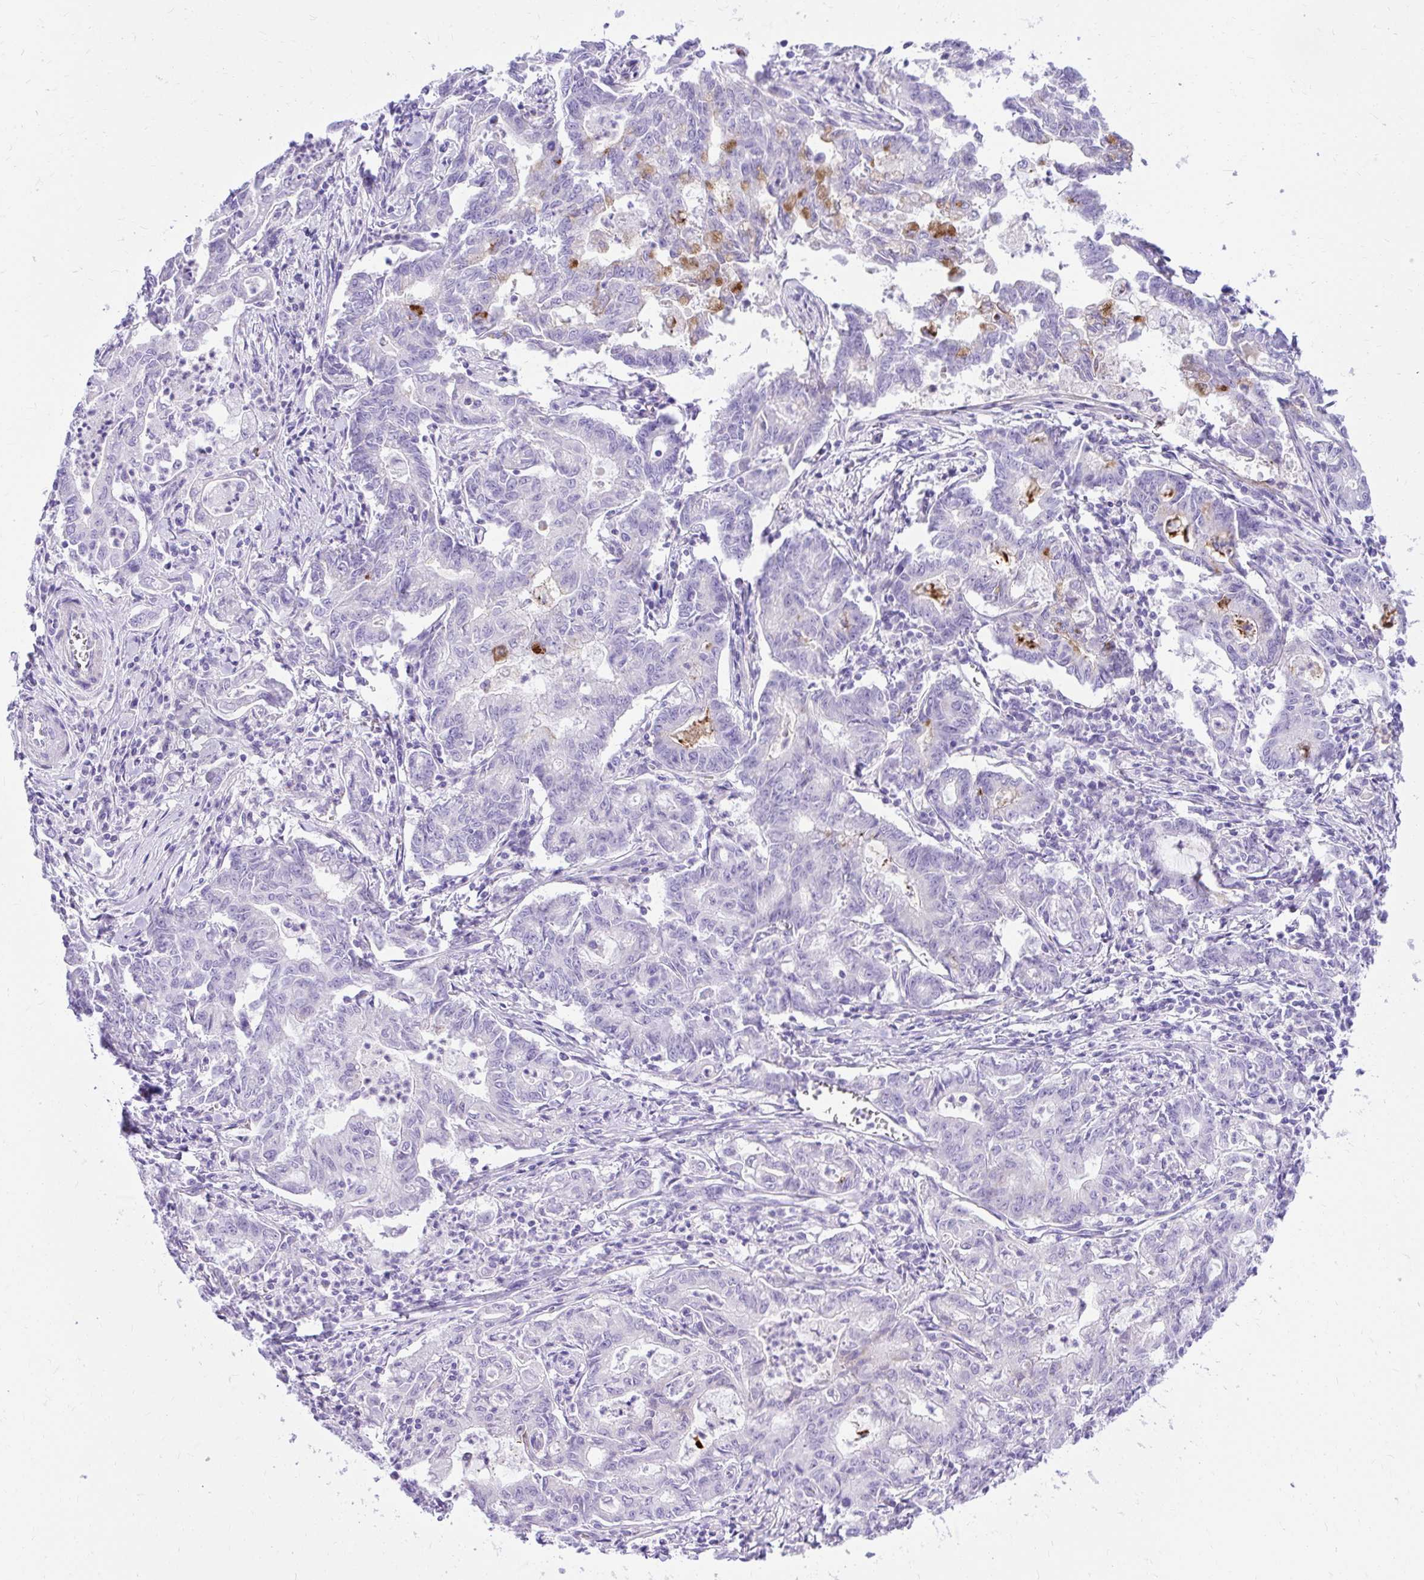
{"staining": {"intensity": "negative", "quantity": "none", "location": "none"}, "tissue": "stomach cancer", "cell_type": "Tumor cells", "image_type": "cancer", "snomed": [{"axis": "morphology", "description": "Adenocarcinoma, NOS"}, {"axis": "topography", "description": "Stomach, upper"}], "caption": "Immunohistochemistry photomicrograph of neoplastic tissue: stomach cancer (adenocarcinoma) stained with DAB reveals no significant protein expression in tumor cells. (Immunohistochemistry, brightfield microscopy, high magnification).", "gene": "PELI3", "patient": {"sex": "female", "age": 79}}